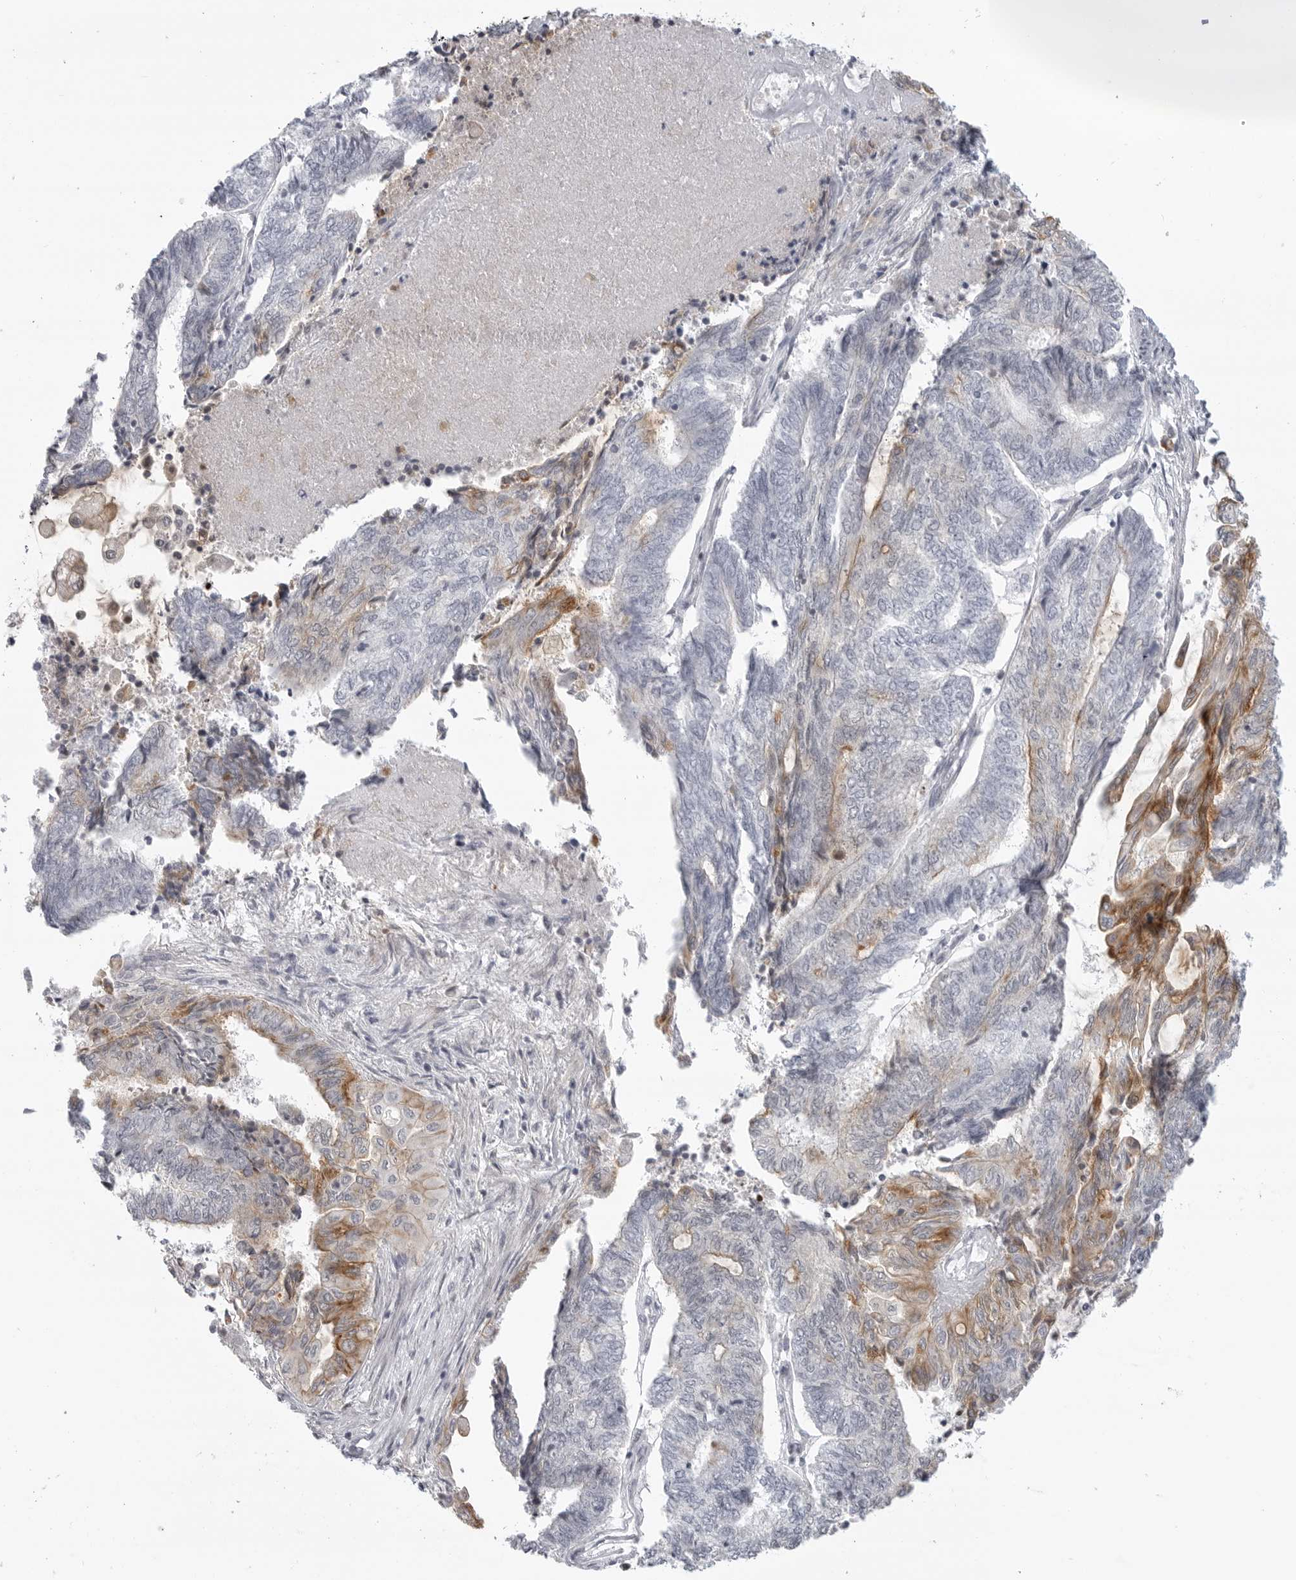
{"staining": {"intensity": "moderate", "quantity": "<25%", "location": "cytoplasmic/membranous"}, "tissue": "endometrial cancer", "cell_type": "Tumor cells", "image_type": "cancer", "snomed": [{"axis": "morphology", "description": "Adenocarcinoma, NOS"}, {"axis": "topography", "description": "Uterus"}, {"axis": "topography", "description": "Endometrium"}], "caption": "IHC histopathology image of neoplastic tissue: adenocarcinoma (endometrial) stained using immunohistochemistry demonstrates low levels of moderate protein expression localized specifically in the cytoplasmic/membranous of tumor cells, appearing as a cytoplasmic/membranous brown color.", "gene": "CEP295NL", "patient": {"sex": "female", "age": 70}}